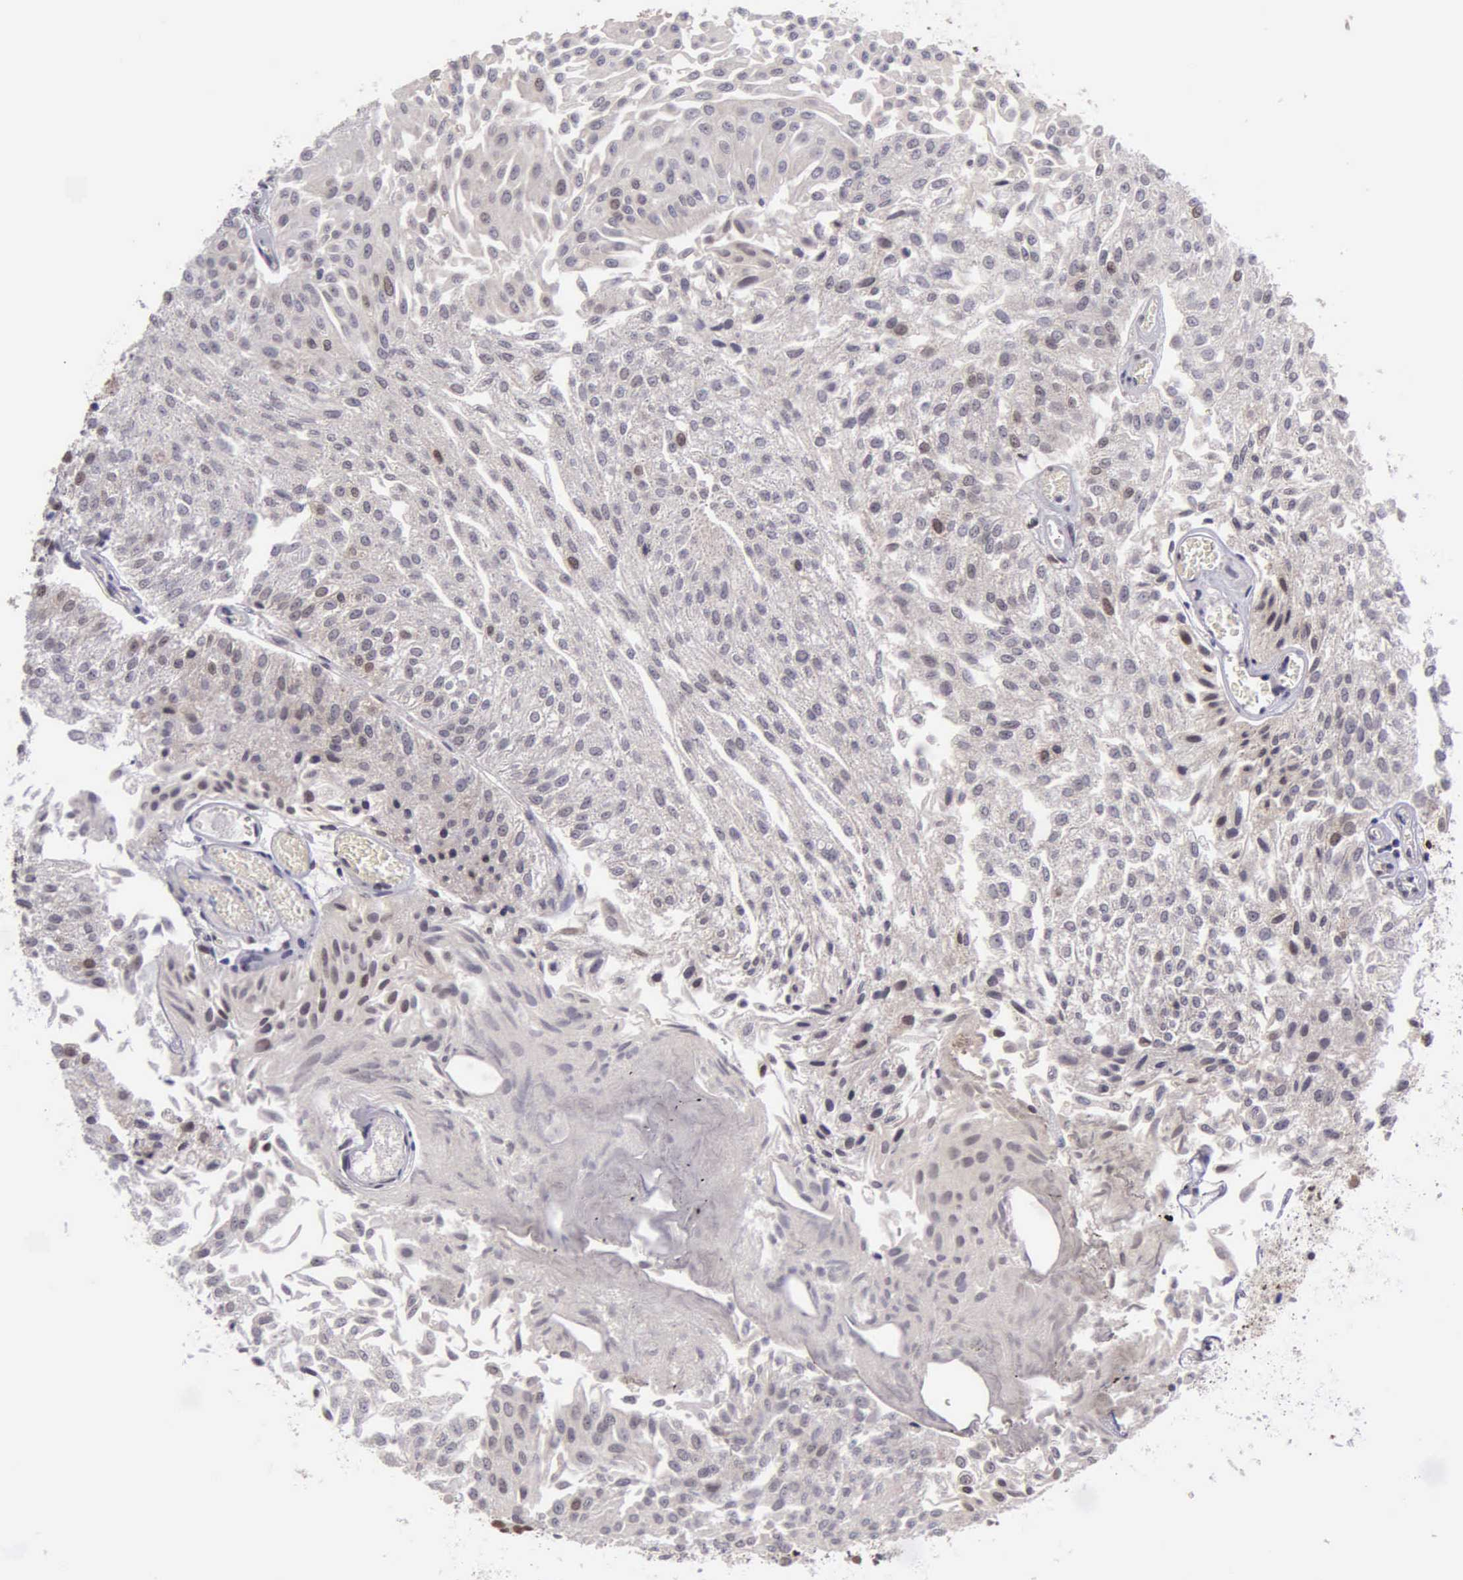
{"staining": {"intensity": "weak", "quantity": "<25%", "location": "cytoplasmic/membranous,nuclear"}, "tissue": "urothelial cancer", "cell_type": "Tumor cells", "image_type": "cancer", "snomed": [{"axis": "morphology", "description": "Urothelial carcinoma, Low grade"}, {"axis": "topography", "description": "Urinary bladder"}], "caption": "Tumor cells are negative for brown protein staining in urothelial cancer.", "gene": "UBR7", "patient": {"sex": "male", "age": 86}}